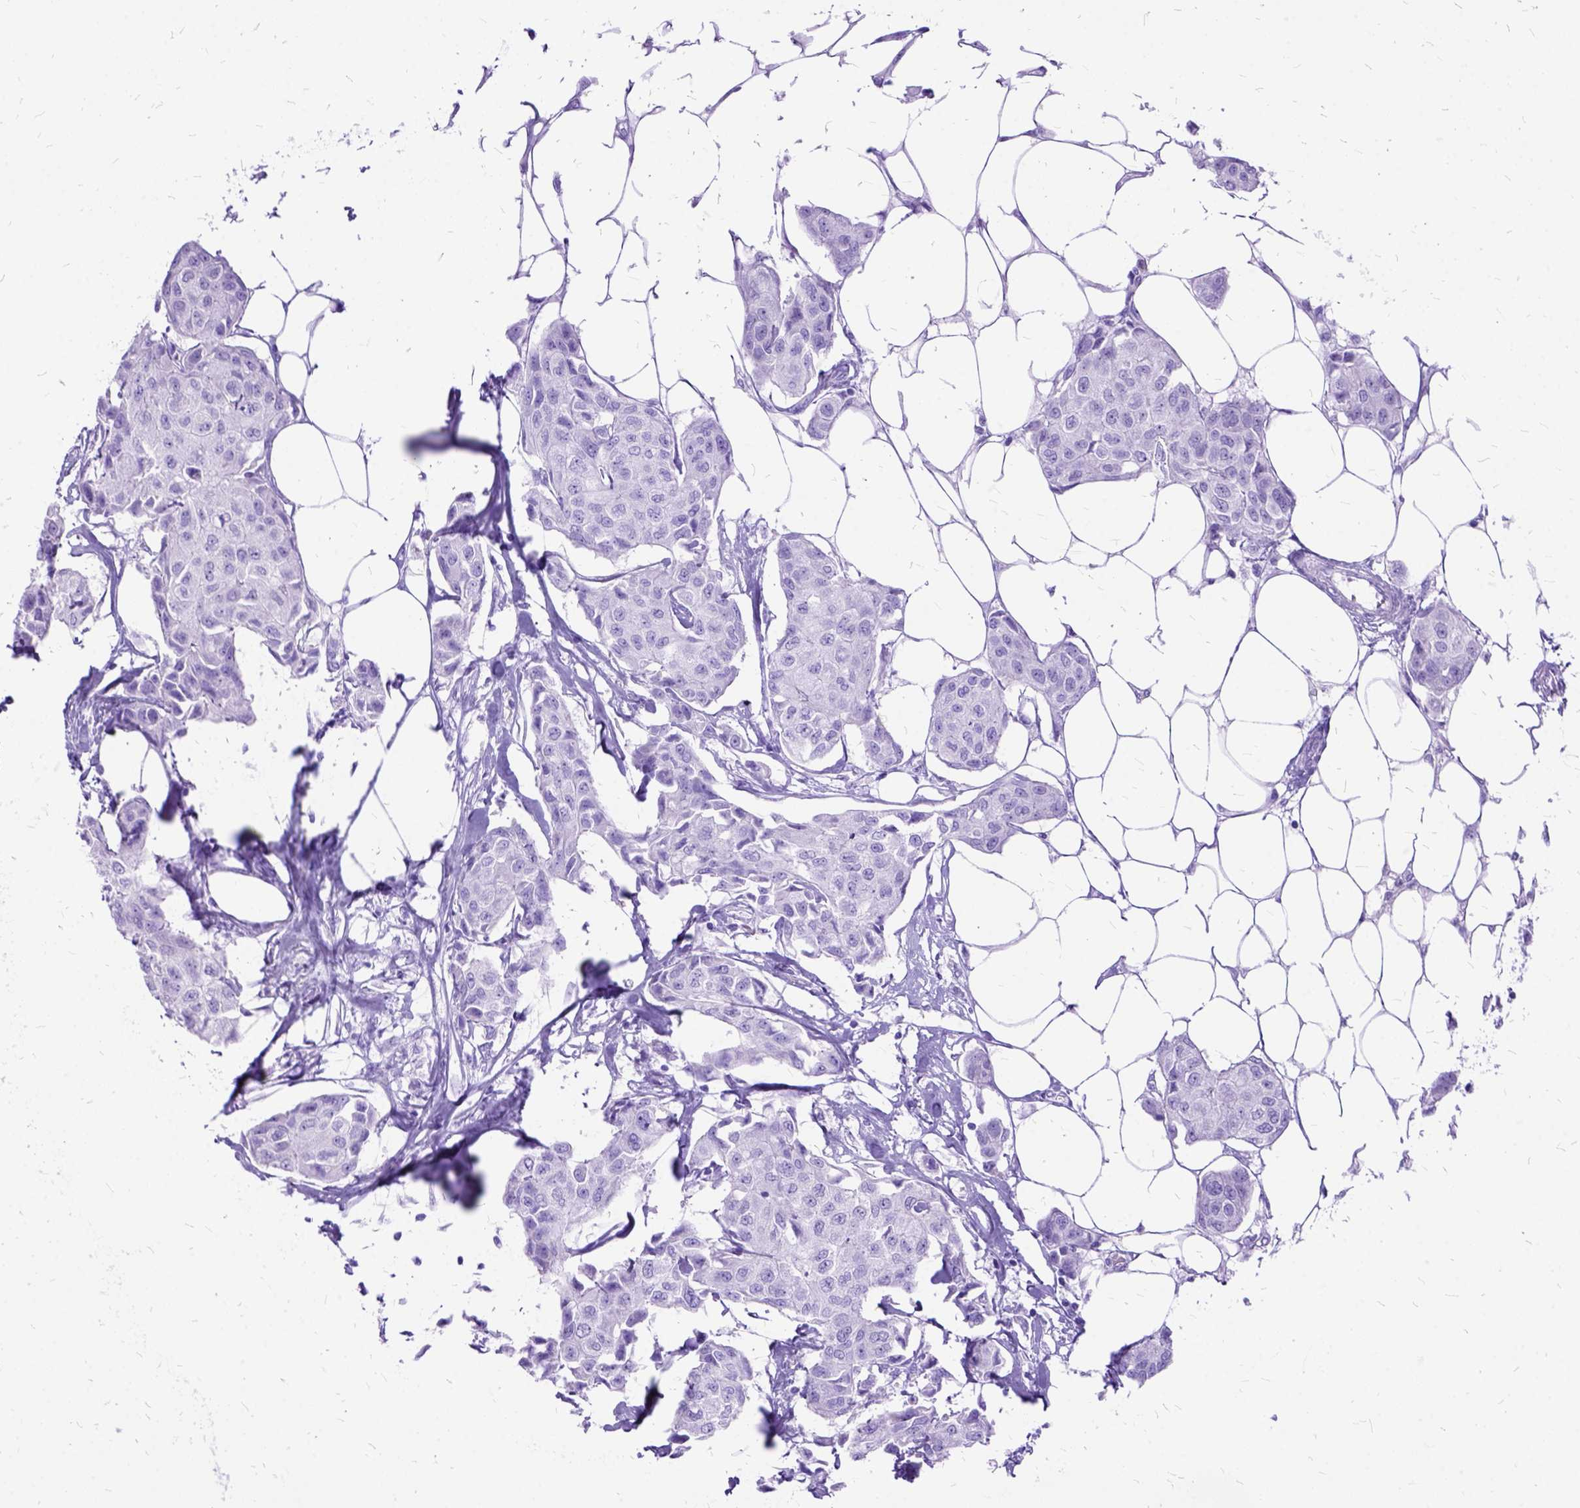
{"staining": {"intensity": "negative", "quantity": "none", "location": "none"}, "tissue": "breast cancer", "cell_type": "Tumor cells", "image_type": "cancer", "snomed": [{"axis": "morphology", "description": "Duct carcinoma"}, {"axis": "topography", "description": "Breast"}, {"axis": "topography", "description": "Lymph node"}], "caption": "Breast cancer (infiltrating ductal carcinoma) was stained to show a protein in brown. There is no significant expression in tumor cells. (Immunohistochemistry, brightfield microscopy, high magnification).", "gene": "DNAH2", "patient": {"sex": "female", "age": 80}}